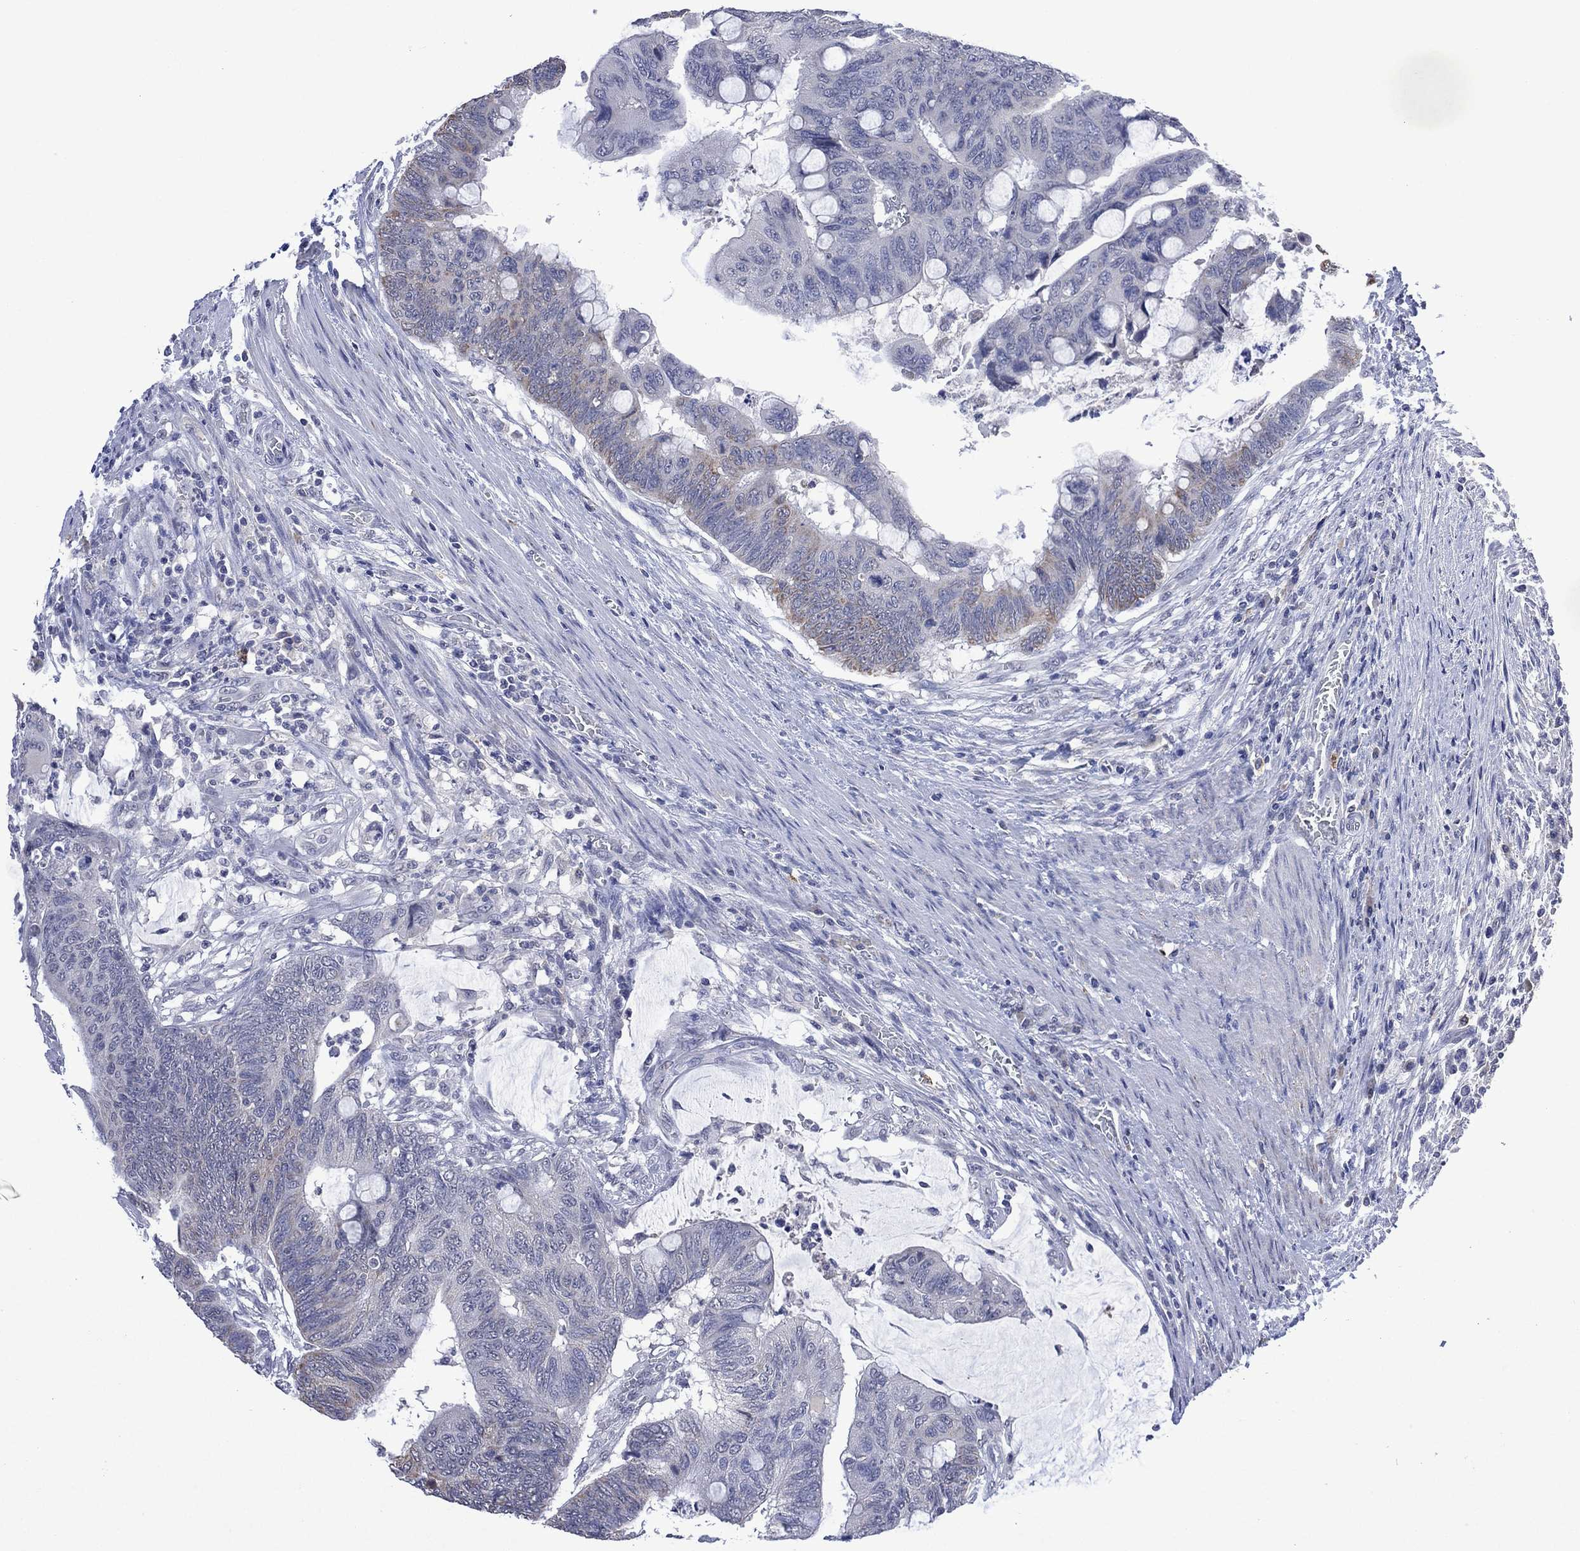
{"staining": {"intensity": "negative", "quantity": "none", "location": "none"}, "tissue": "colorectal cancer", "cell_type": "Tumor cells", "image_type": "cancer", "snomed": [{"axis": "morphology", "description": "Normal tissue, NOS"}, {"axis": "morphology", "description": "Adenocarcinoma, NOS"}, {"axis": "topography", "description": "Rectum"}], "caption": "High magnification brightfield microscopy of colorectal cancer stained with DAB (3,3'-diaminobenzidine) (brown) and counterstained with hematoxylin (blue): tumor cells show no significant expression.", "gene": "ASB10", "patient": {"sex": "male", "age": 92}}